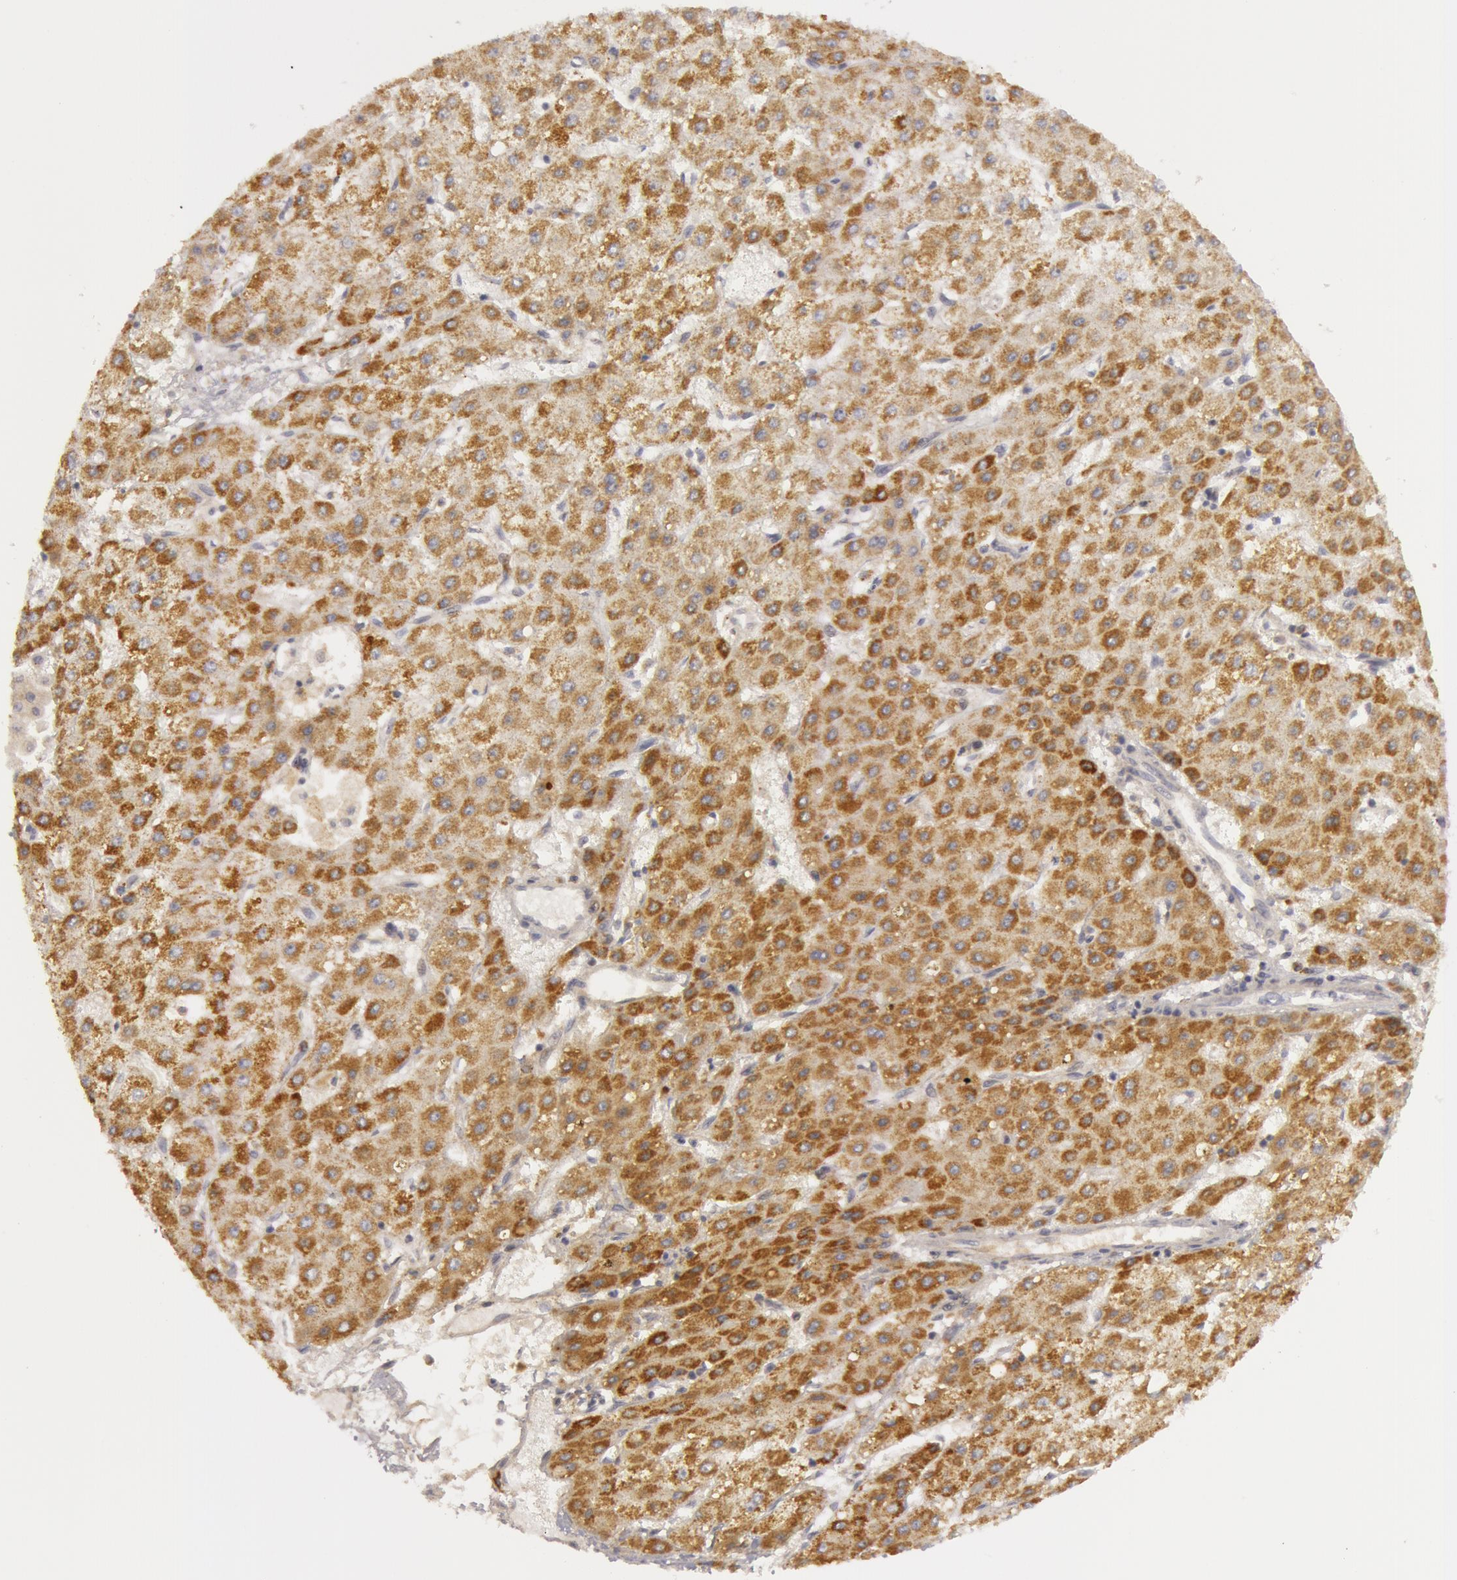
{"staining": {"intensity": "strong", "quantity": ">75%", "location": "cytoplasmic/membranous"}, "tissue": "liver cancer", "cell_type": "Tumor cells", "image_type": "cancer", "snomed": [{"axis": "morphology", "description": "Carcinoma, Hepatocellular, NOS"}, {"axis": "topography", "description": "Liver"}], "caption": "A brown stain shows strong cytoplasmic/membranous staining of a protein in human liver cancer tumor cells.", "gene": "C7", "patient": {"sex": "female", "age": 52}}